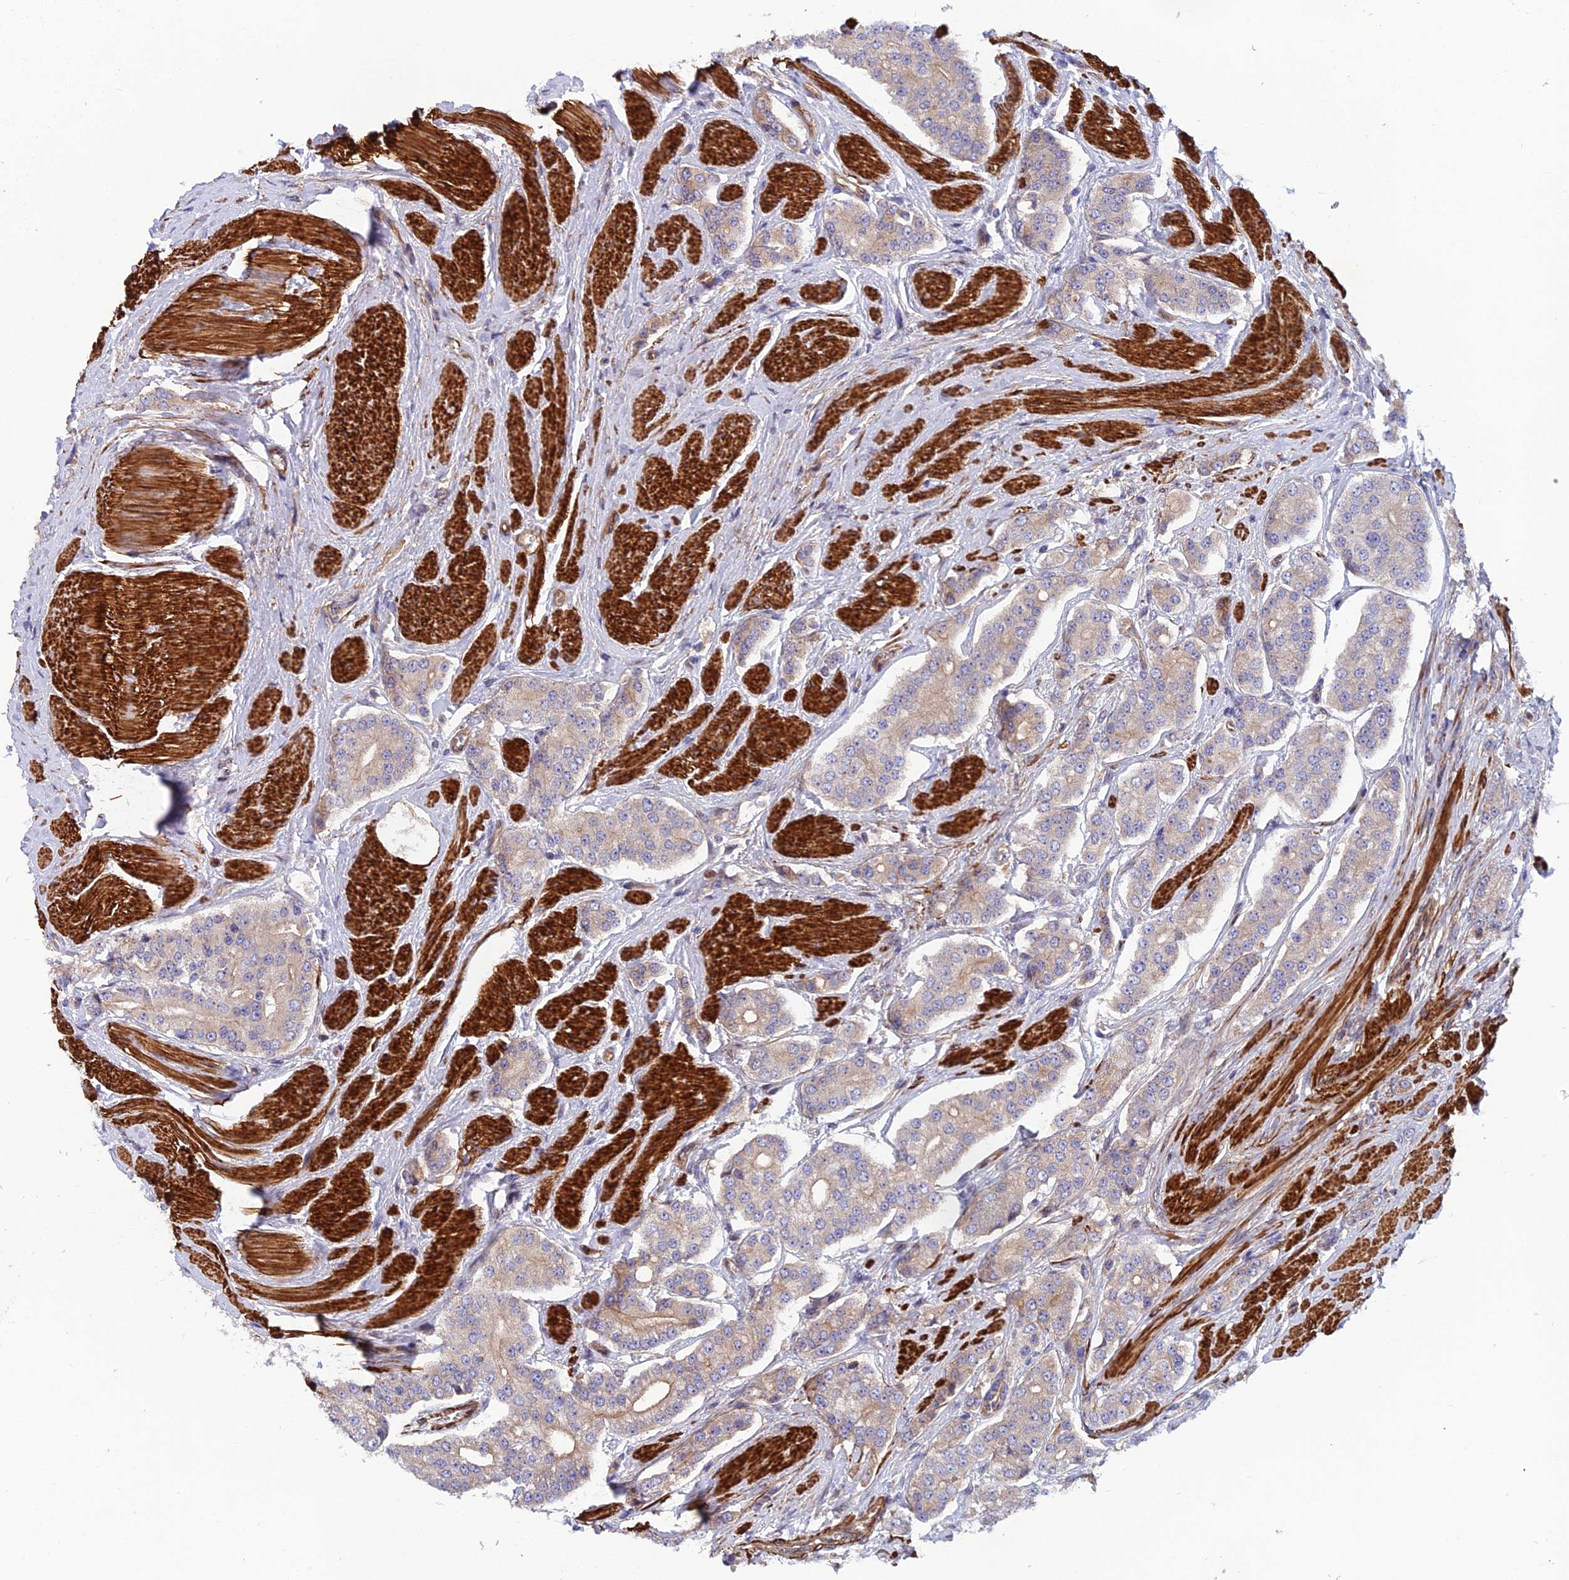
{"staining": {"intensity": "weak", "quantity": ">75%", "location": "cytoplasmic/membranous"}, "tissue": "prostate cancer", "cell_type": "Tumor cells", "image_type": "cancer", "snomed": [{"axis": "morphology", "description": "Adenocarcinoma, High grade"}, {"axis": "topography", "description": "Prostate"}], "caption": "Prostate cancer stained with IHC reveals weak cytoplasmic/membranous positivity in approximately >75% of tumor cells.", "gene": "RALGAPA2", "patient": {"sex": "male", "age": 71}}